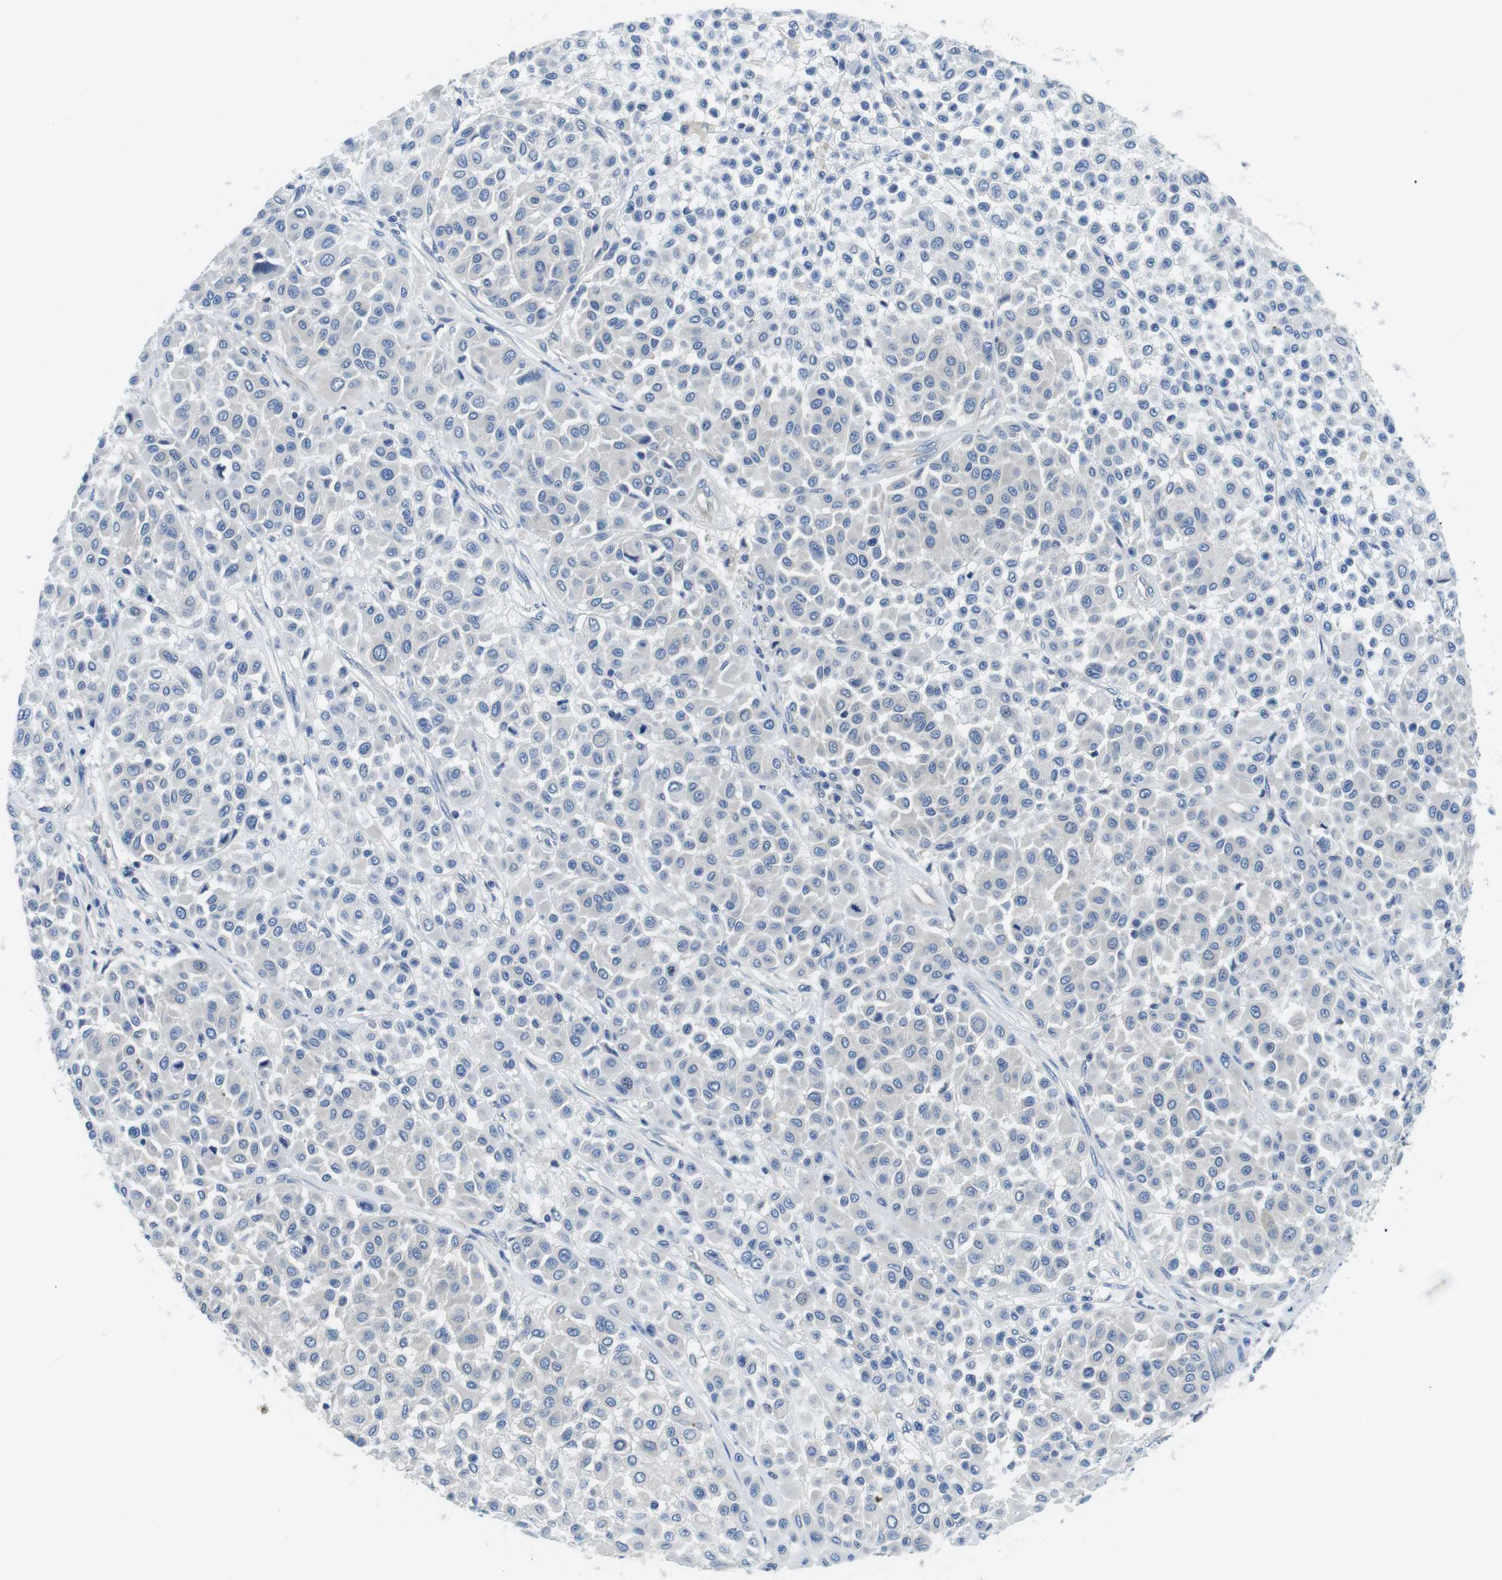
{"staining": {"intensity": "negative", "quantity": "none", "location": "none"}, "tissue": "melanoma", "cell_type": "Tumor cells", "image_type": "cancer", "snomed": [{"axis": "morphology", "description": "Malignant melanoma, Metastatic site"}, {"axis": "topography", "description": "Soft tissue"}], "caption": "Immunohistochemical staining of human malignant melanoma (metastatic site) demonstrates no significant positivity in tumor cells.", "gene": "DENND4C", "patient": {"sex": "male", "age": 41}}